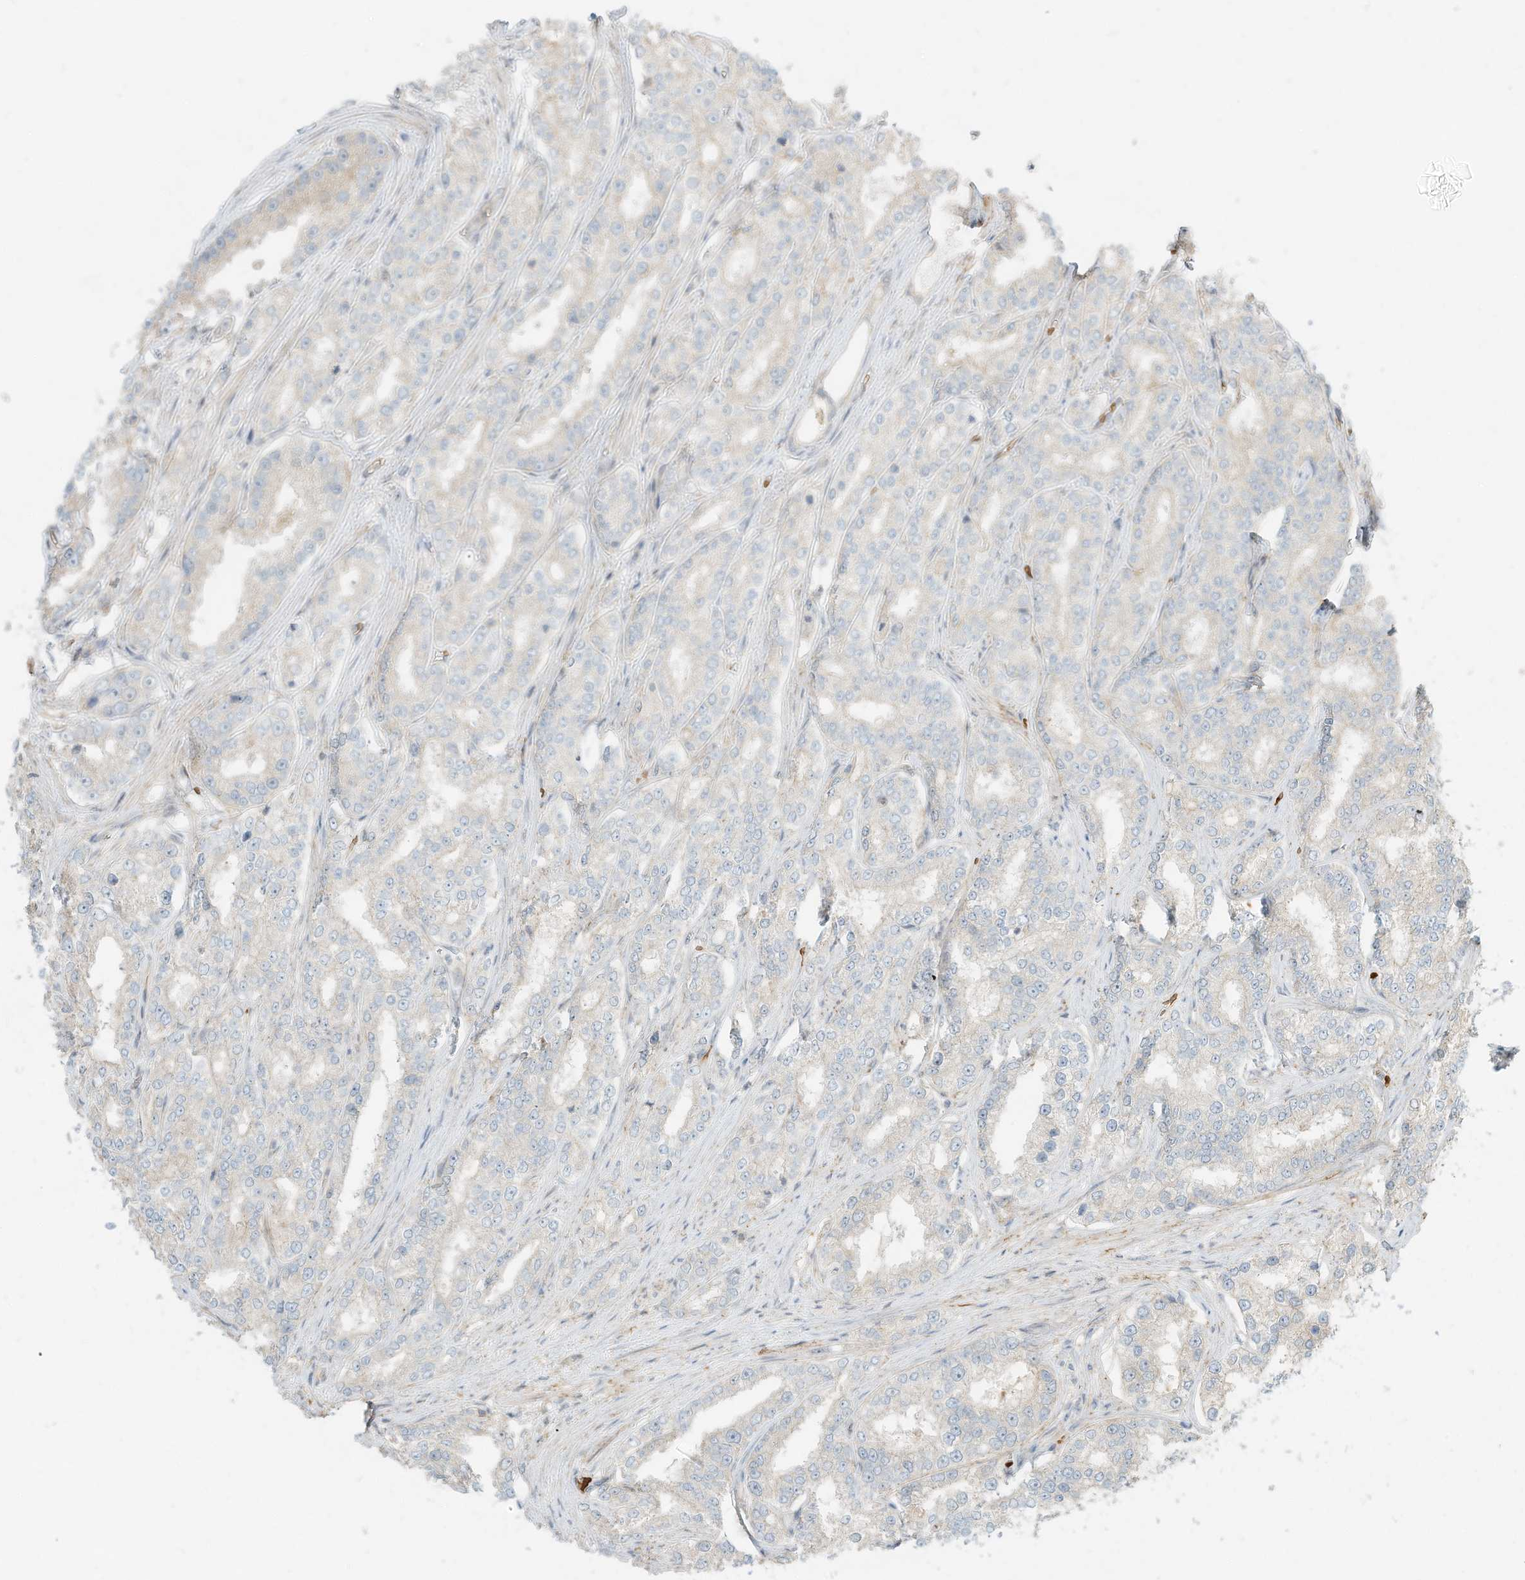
{"staining": {"intensity": "negative", "quantity": "none", "location": "none"}, "tissue": "prostate cancer", "cell_type": "Tumor cells", "image_type": "cancer", "snomed": [{"axis": "morphology", "description": "Normal tissue, NOS"}, {"axis": "morphology", "description": "Adenocarcinoma, High grade"}, {"axis": "topography", "description": "Prostate"}], "caption": "The micrograph exhibits no staining of tumor cells in prostate high-grade adenocarcinoma.", "gene": "OFD1", "patient": {"sex": "male", "age": 83}}